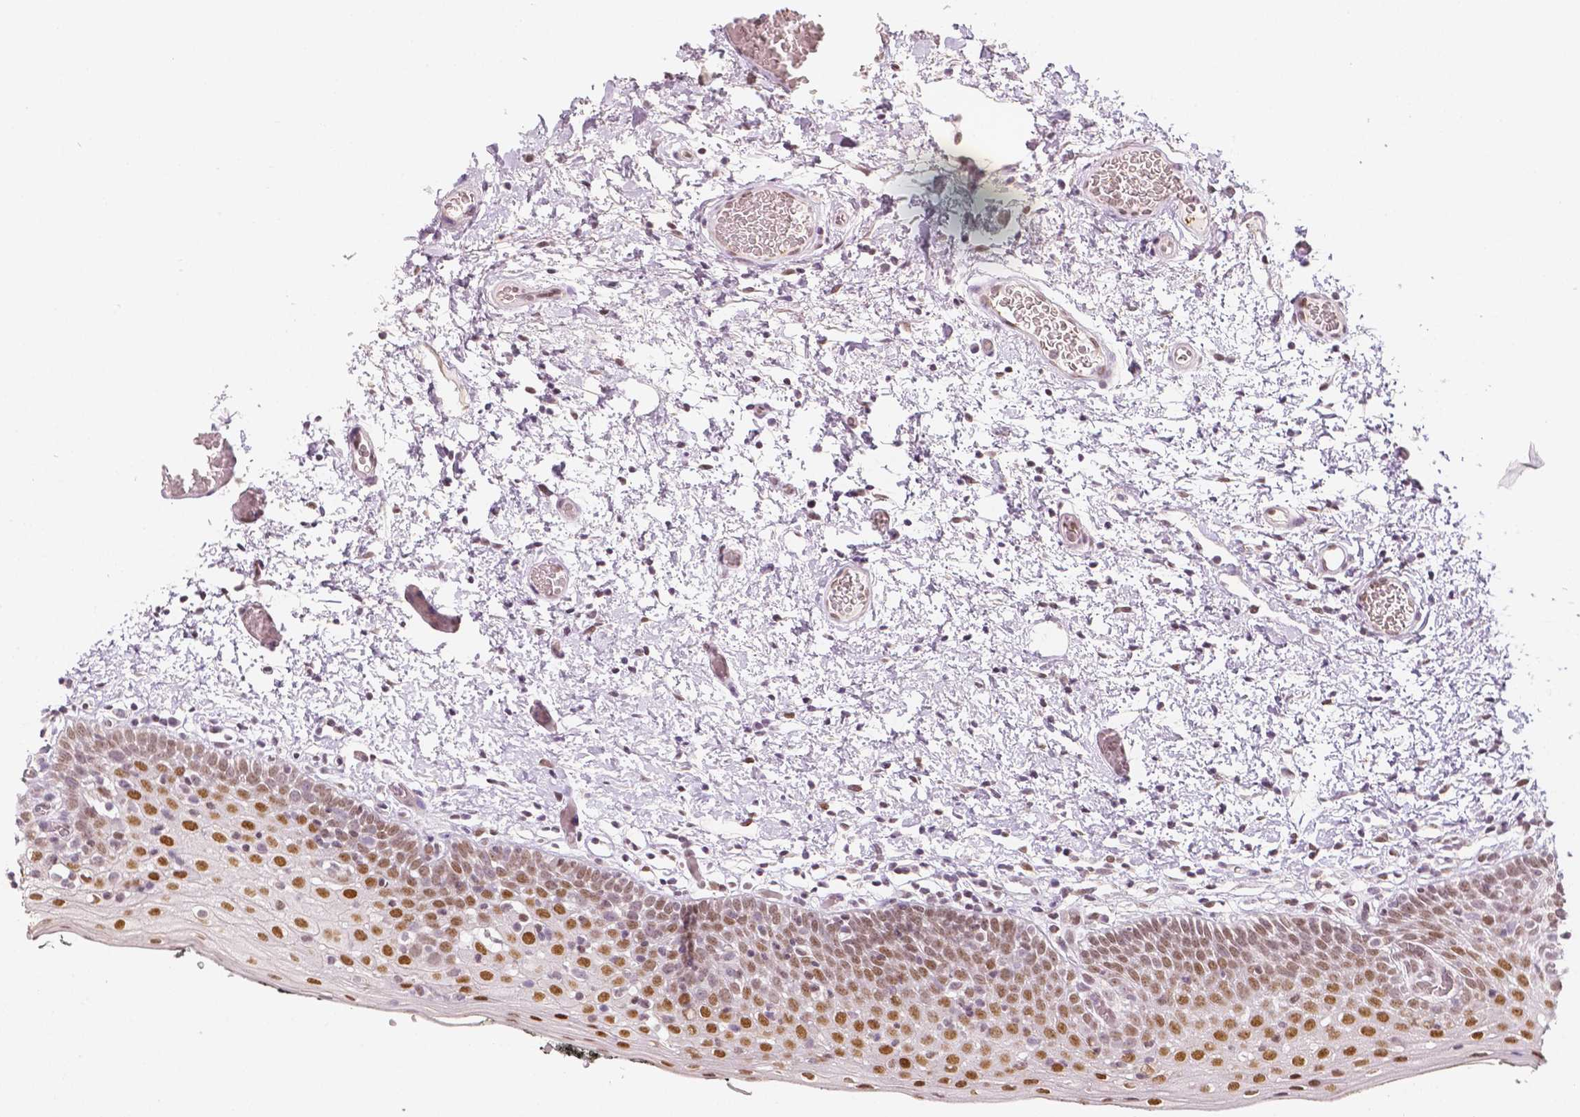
{"staining": {"intensity": "moderate", "quantity": ">75%", "location": "nuclear"}, "tissue": "oral mucosa", "cell_type": "Squamous epithelial cells", "image_type": "normal", "snomed": [{"axis": "morphology", "description": "Normal tissue, NOS"}, {"axis": "morphology", "description": "Squamous cell carcinoma, NOS"}, {"axis": "topography", "description": "Oral tissue"}, {"axis": "topography", "description": "Head-Neck"}], "caption": "Immunohistochemical staining of unremarkable human oral mucosa demonstrates >75% levels of moderate nuclear protein staining in about >75% of squamous epithelial cells. (IHC, brightfield microscopy, high magnification).", "gene": "KDM5B", "patient": {"sex": "male", "age": 69}}